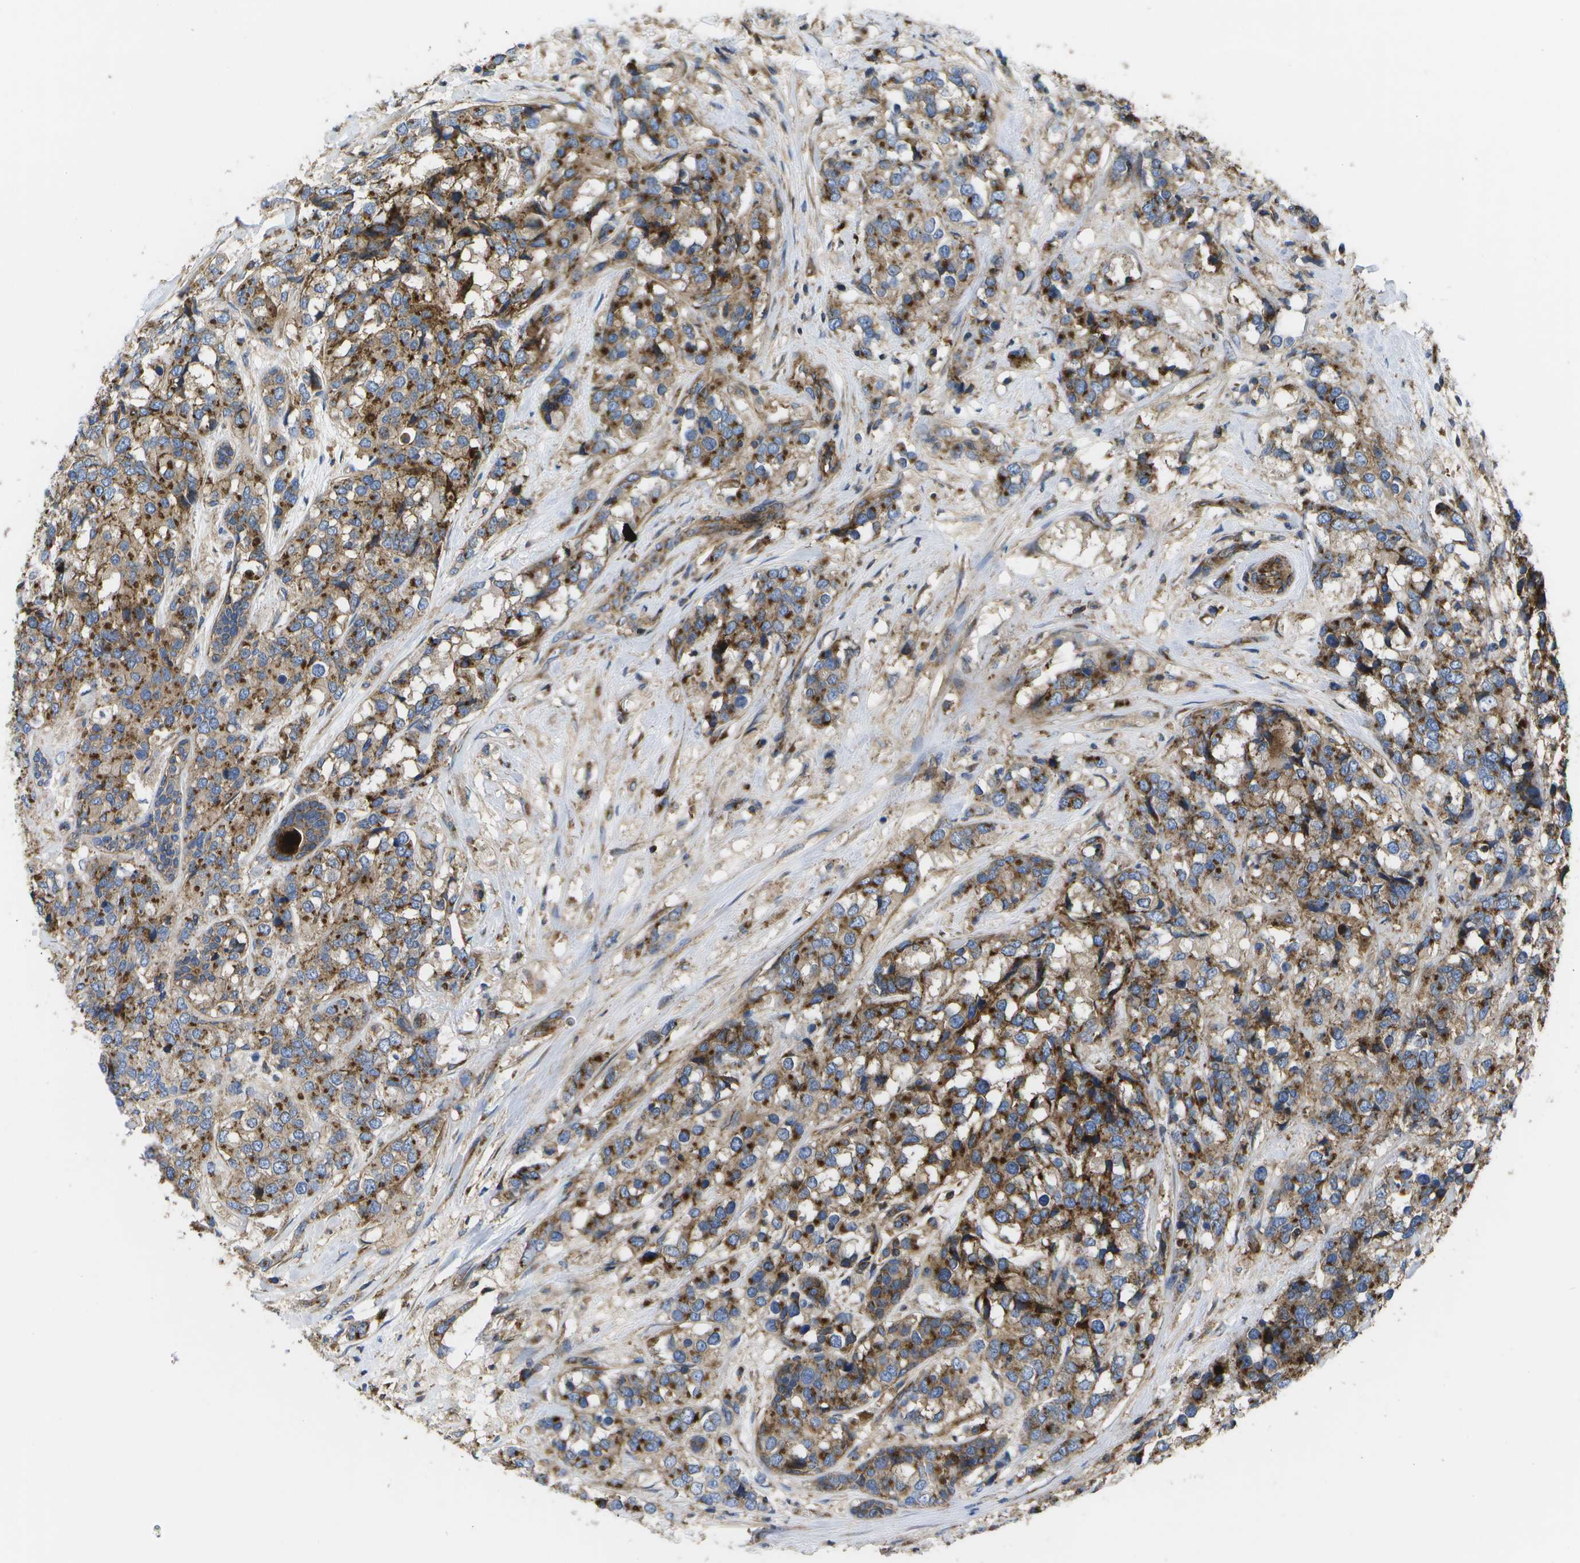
{"staining": {"intensity": "strong", "quantity": ">75%", "location": "cytoplasmic/membranous"}, "tissue": "breast cancer", "cell_type": "Tumor cells", "image_type": "cancer", "snomed": [{"axis": "morphology", "description": "Lobular carcinoma"}, {"axis": "topography", "description": "Breast"}], "caption": "IHC image of breast lobular carcinoma stained for a protein (brown), which demonstrates high levels of strong cytoplasmic/membranous positivity in approximately >75% of tumor cells.", "gene": "BST2", "patient": {"sex": "female", "age": 59}}